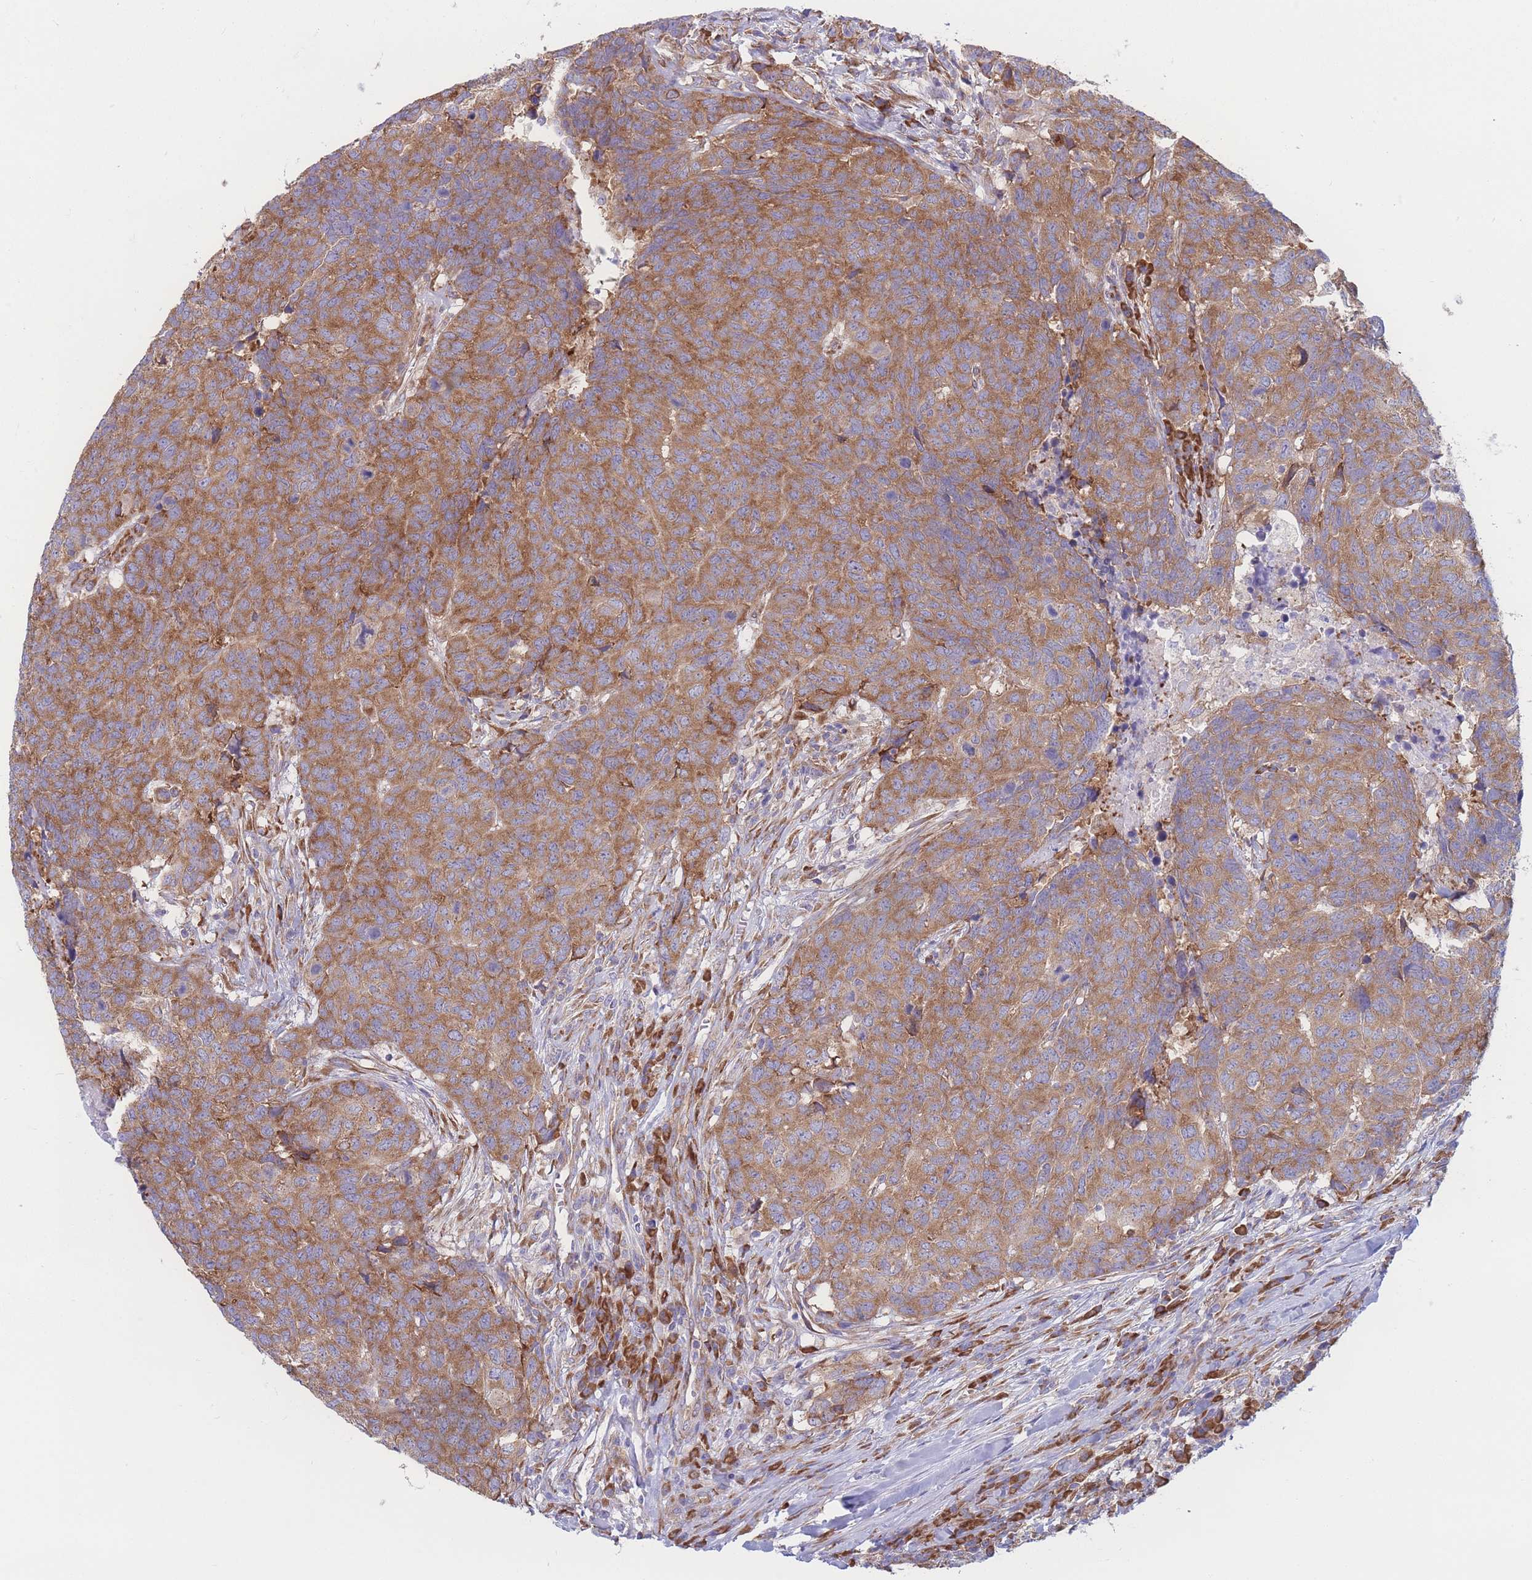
{"staining": {"intensity": "moderate", "quantity": ">75%", "location": "cytoplasmic/membranous"}, "tissue": "head and neck cancer", "cell_type": "Tumor cells", "image_type": "cancer", "snomed": [{"axis": "morphology", "description": "Normal tissue, NOS"}, {"axis": "morphology", "description": "Squamous cell carcinoma, NOS"}, {"axis": "topography", "description": "Skeletal muscle"}, {"axis": "topography", "description": "Vascular tissue"}, {"axis": "topography", "description": "Peripheral nerve tissue"}, {"axis": "topography", "description": "Head-Neck"}], "caption": "Head and neck cancer stained with a protein marker shows moderate staining in tumor cells.", "gene": "RPL8", "patient": {"sex": "male", "age": 66}}